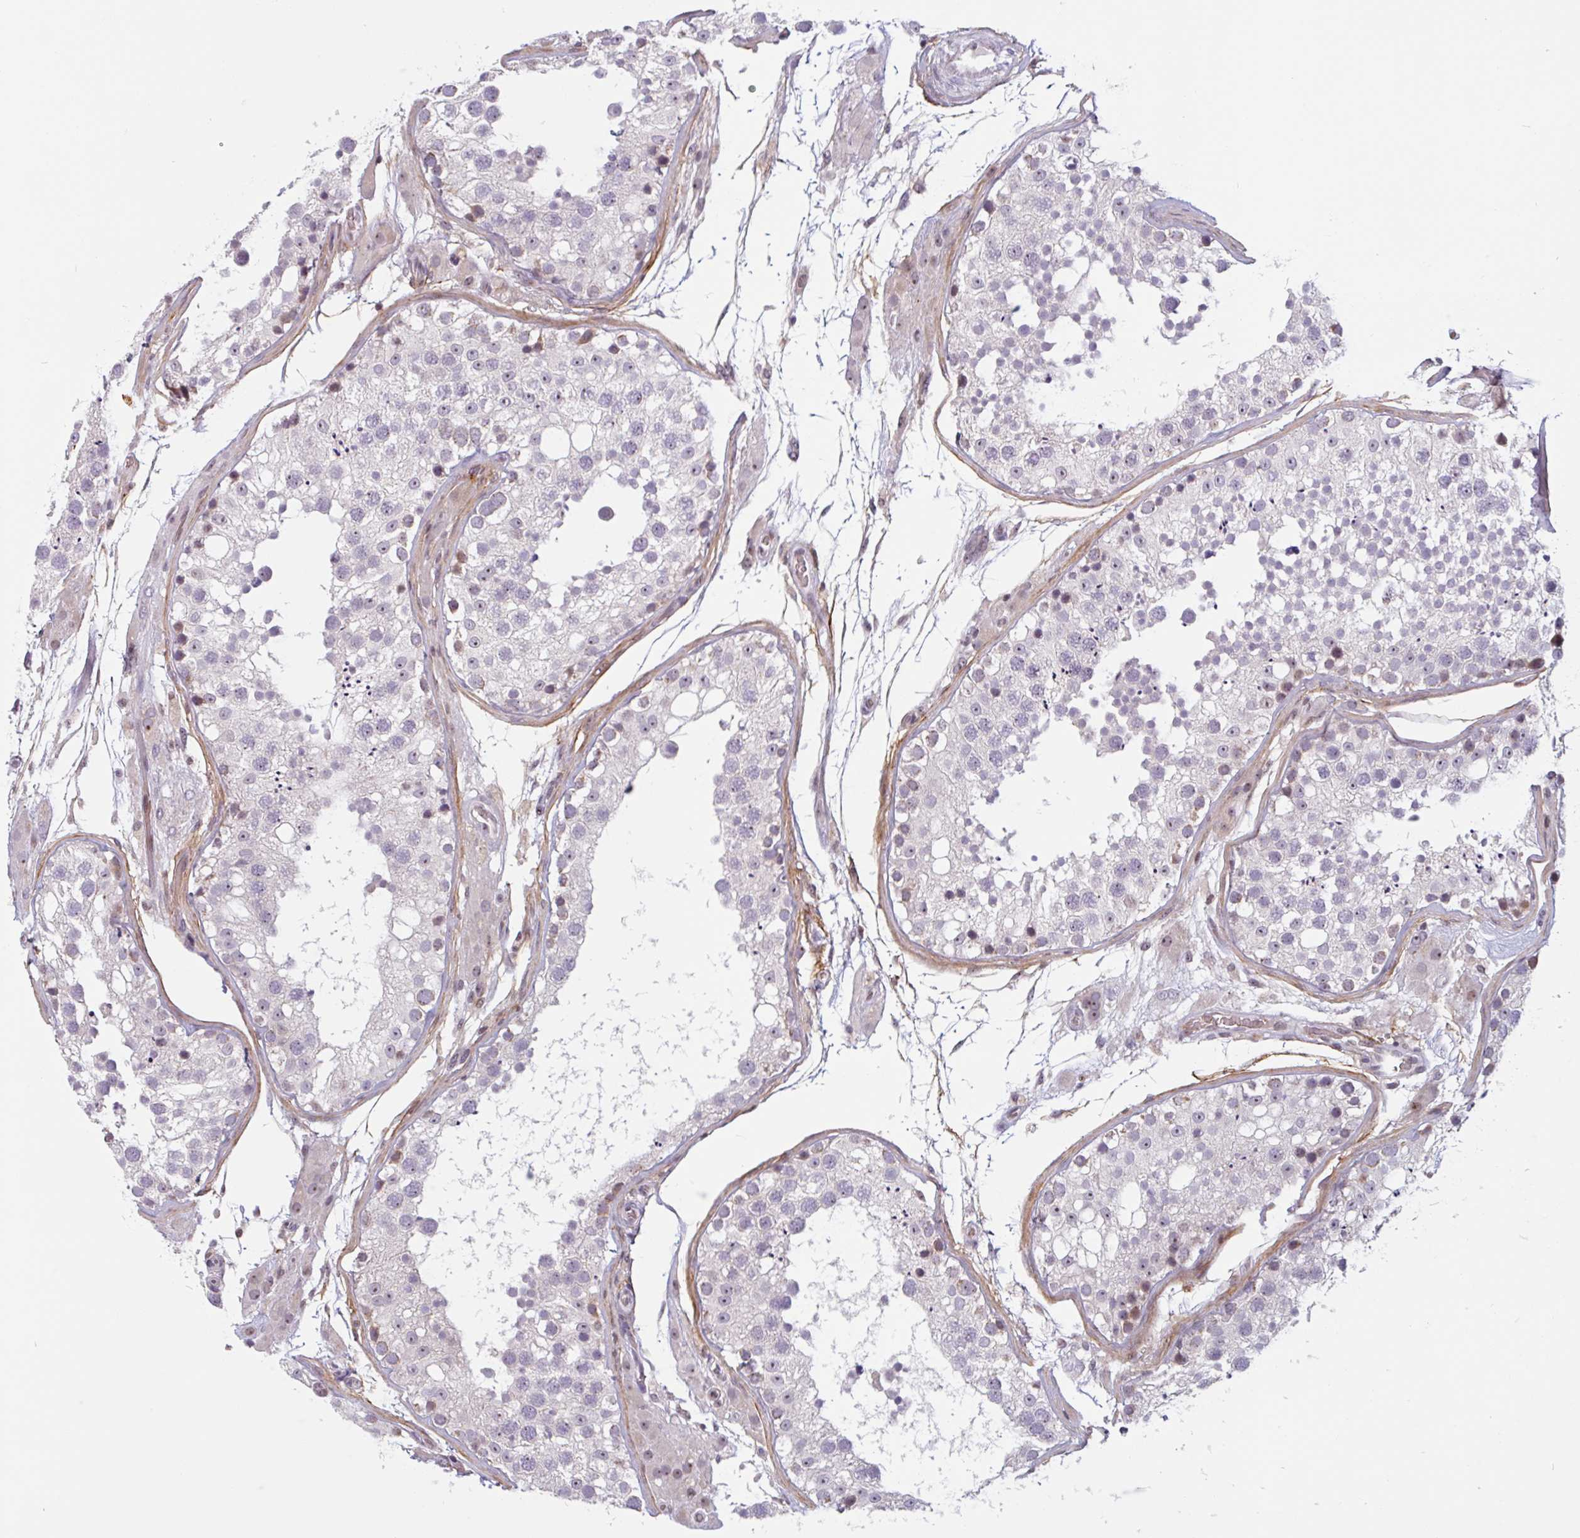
{"staining": {"intensity": "negative", "quantity": "none", "location": "none"}, "tissue": "testis", "cell_type": "Cells in seminiferous ducts", "image_type": "normal", "snomed": [{"axis": "morphology", "description": "Normal tissue, NOS"}, {"axis": "topography", "description": "Testis"}], "caption": "High power microscopy micrograph of an immunohistochemistry (IHC) image of benign testis, revealing no significant expression in cells in seminiferous ducts.", "gene": "TMEM119", "patient": {"sex": "male", "age": 26}}